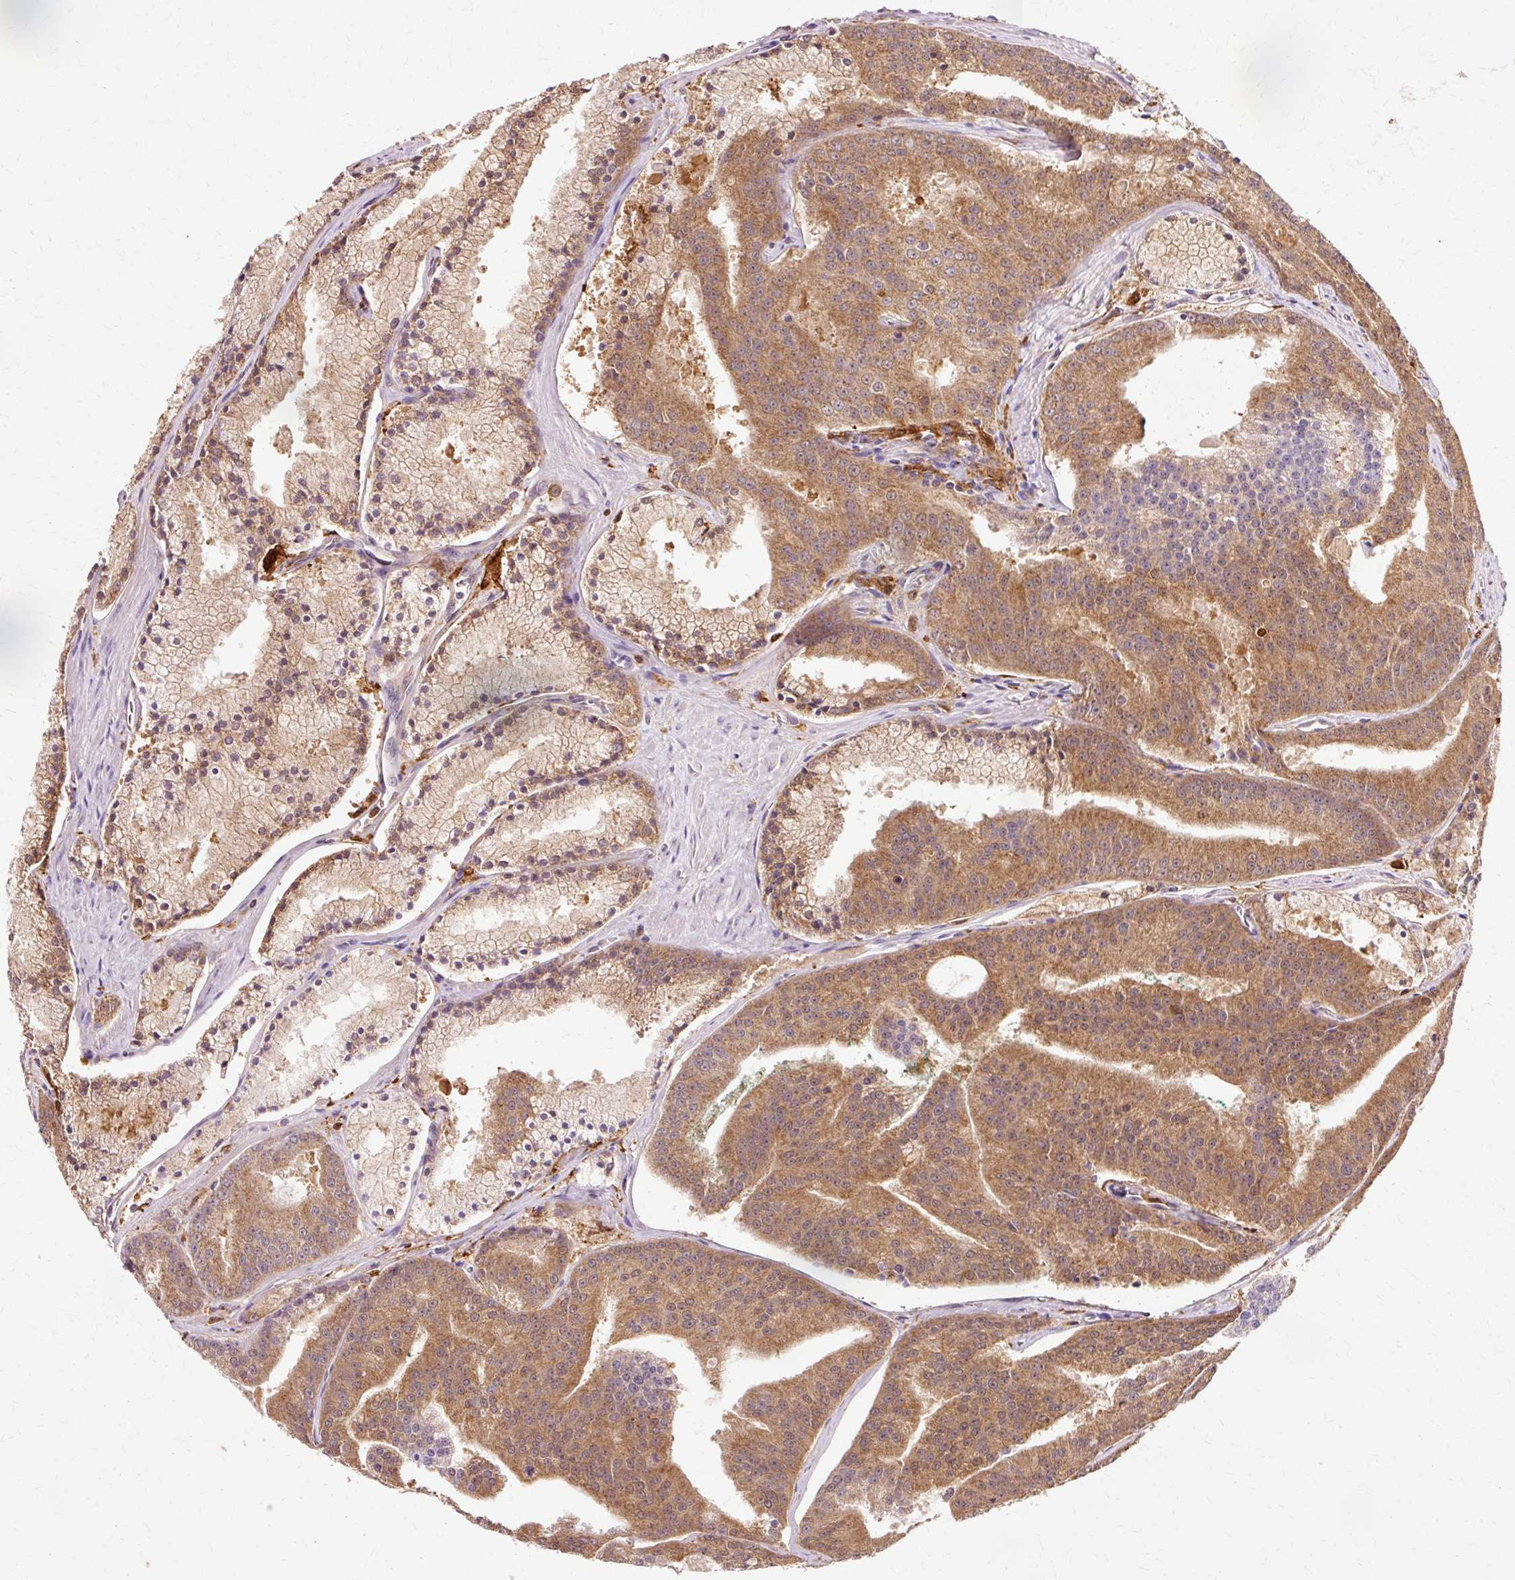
{"staining": {"intensity": "moderate", "quantity": ">75%", "location": "cytoplasmic/membranous"}, "tissue": "prostate cancer", "cell_type": "Tumor cells", "image_type": "cancer", "snomed": [{"axis": "morphology", "description": "Adenocarcinoma, High grade"}, {"axis": "topography", "description": "Prostate"}], "caption": "About >75% of tumor cells in prostate high-grade adenocarcinoma demonstrate moderate cytoplasmic/membranous protein staining as visualized by brown immunohistochemical staining.", "gene": "GPX1", "patient": {"sex": "male", "age": 61}}